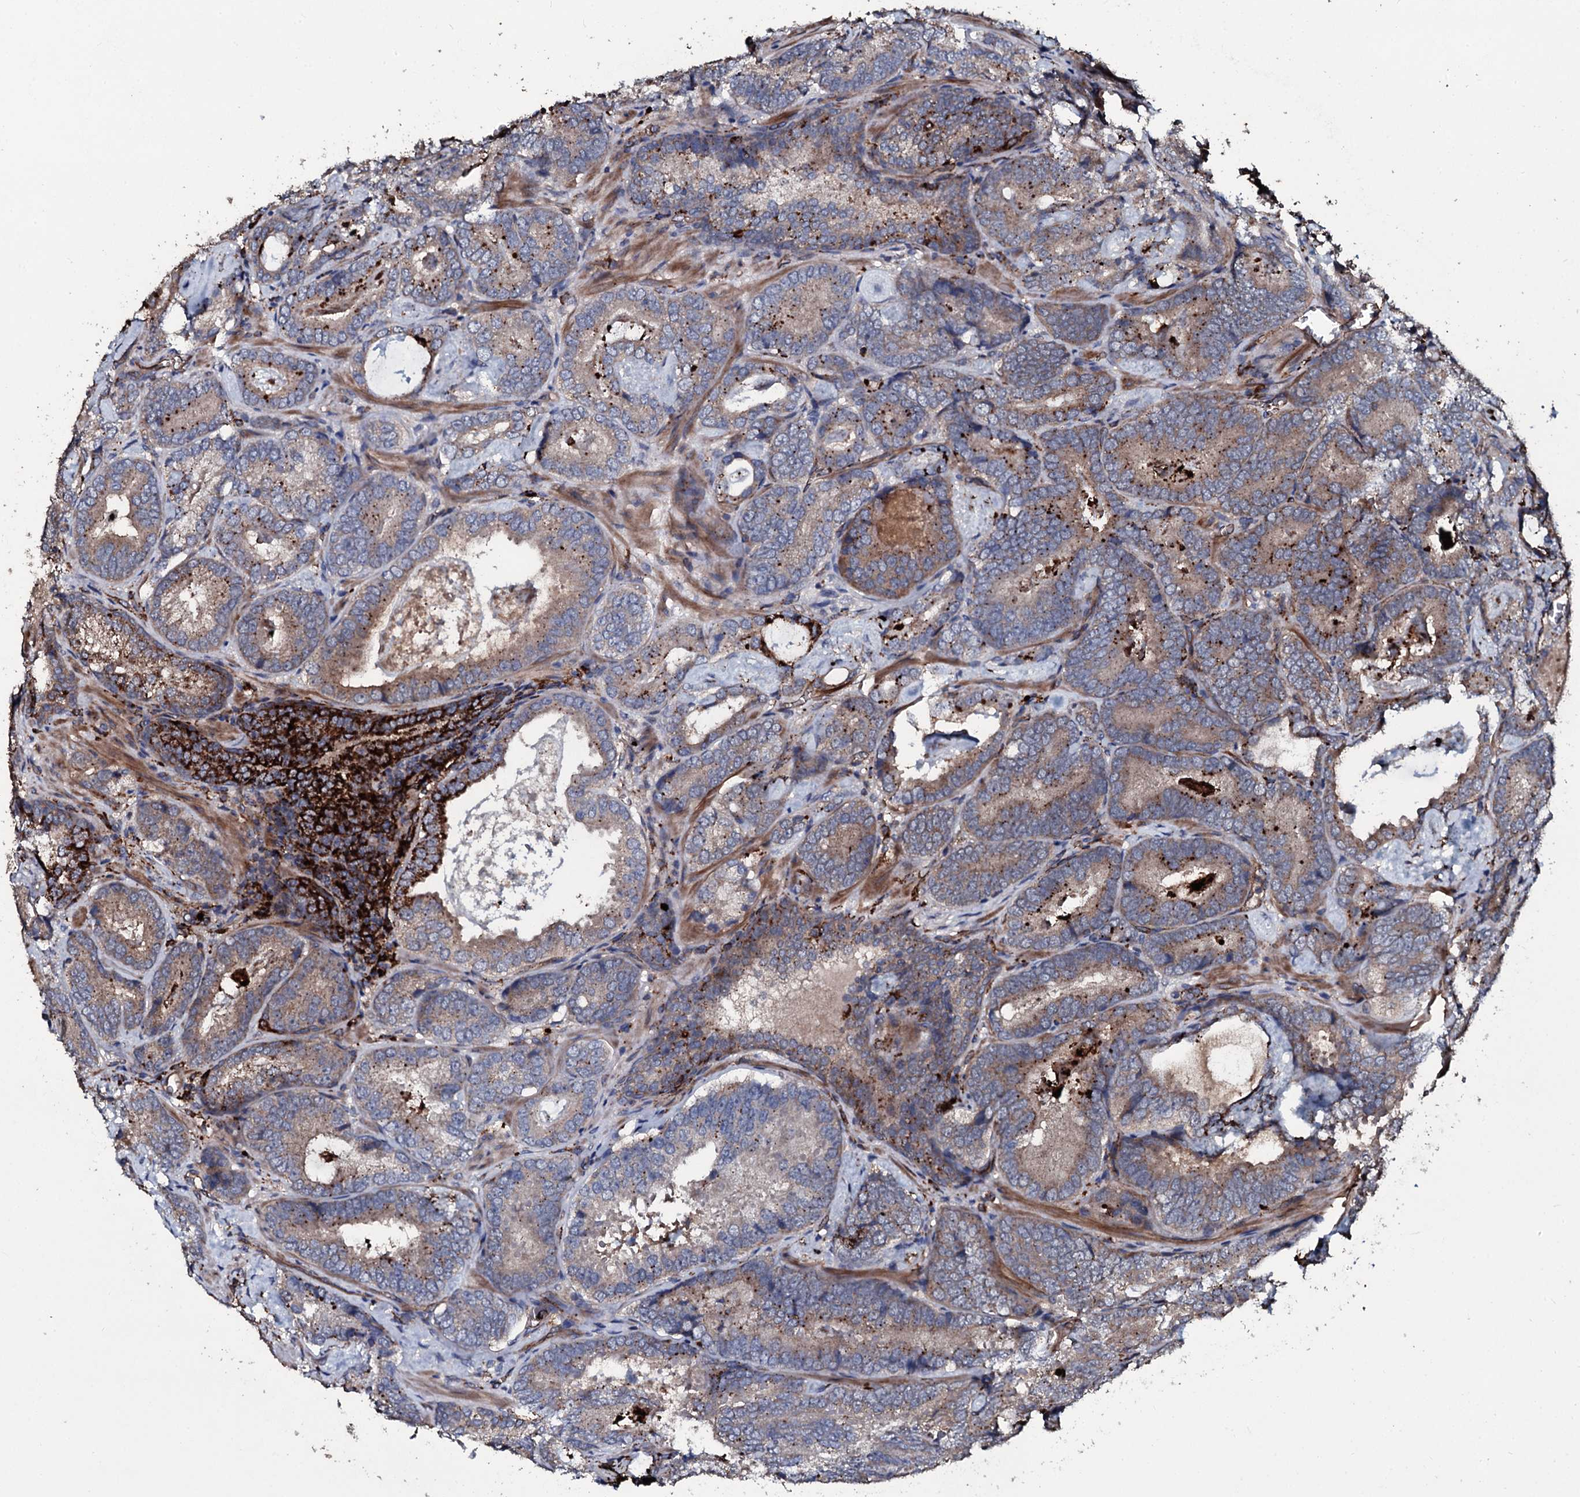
{"staining": {"intensity": "moderate", "quantity": "25%-75%", "location": "cytoplasmic/membranous"}, "tissue": "prostate cancer", "cell_type": "Tumor cells", "image_type": "cancer", "snomed": [{"axis": "morphology", "description": "Adenocarcinoma, Low grade"}, {"axis": "topography", "description": "Prostate"}], "caption": "Adenocarcinoma (low-grade) (prostate) stained with DAB IHC reveals medium levels of moderate cytoplasmic/membranous expression in about 25%-75% of tumor cells.", "gene": "TPGS2", "patient": {"sex": "male", "age": 60}}